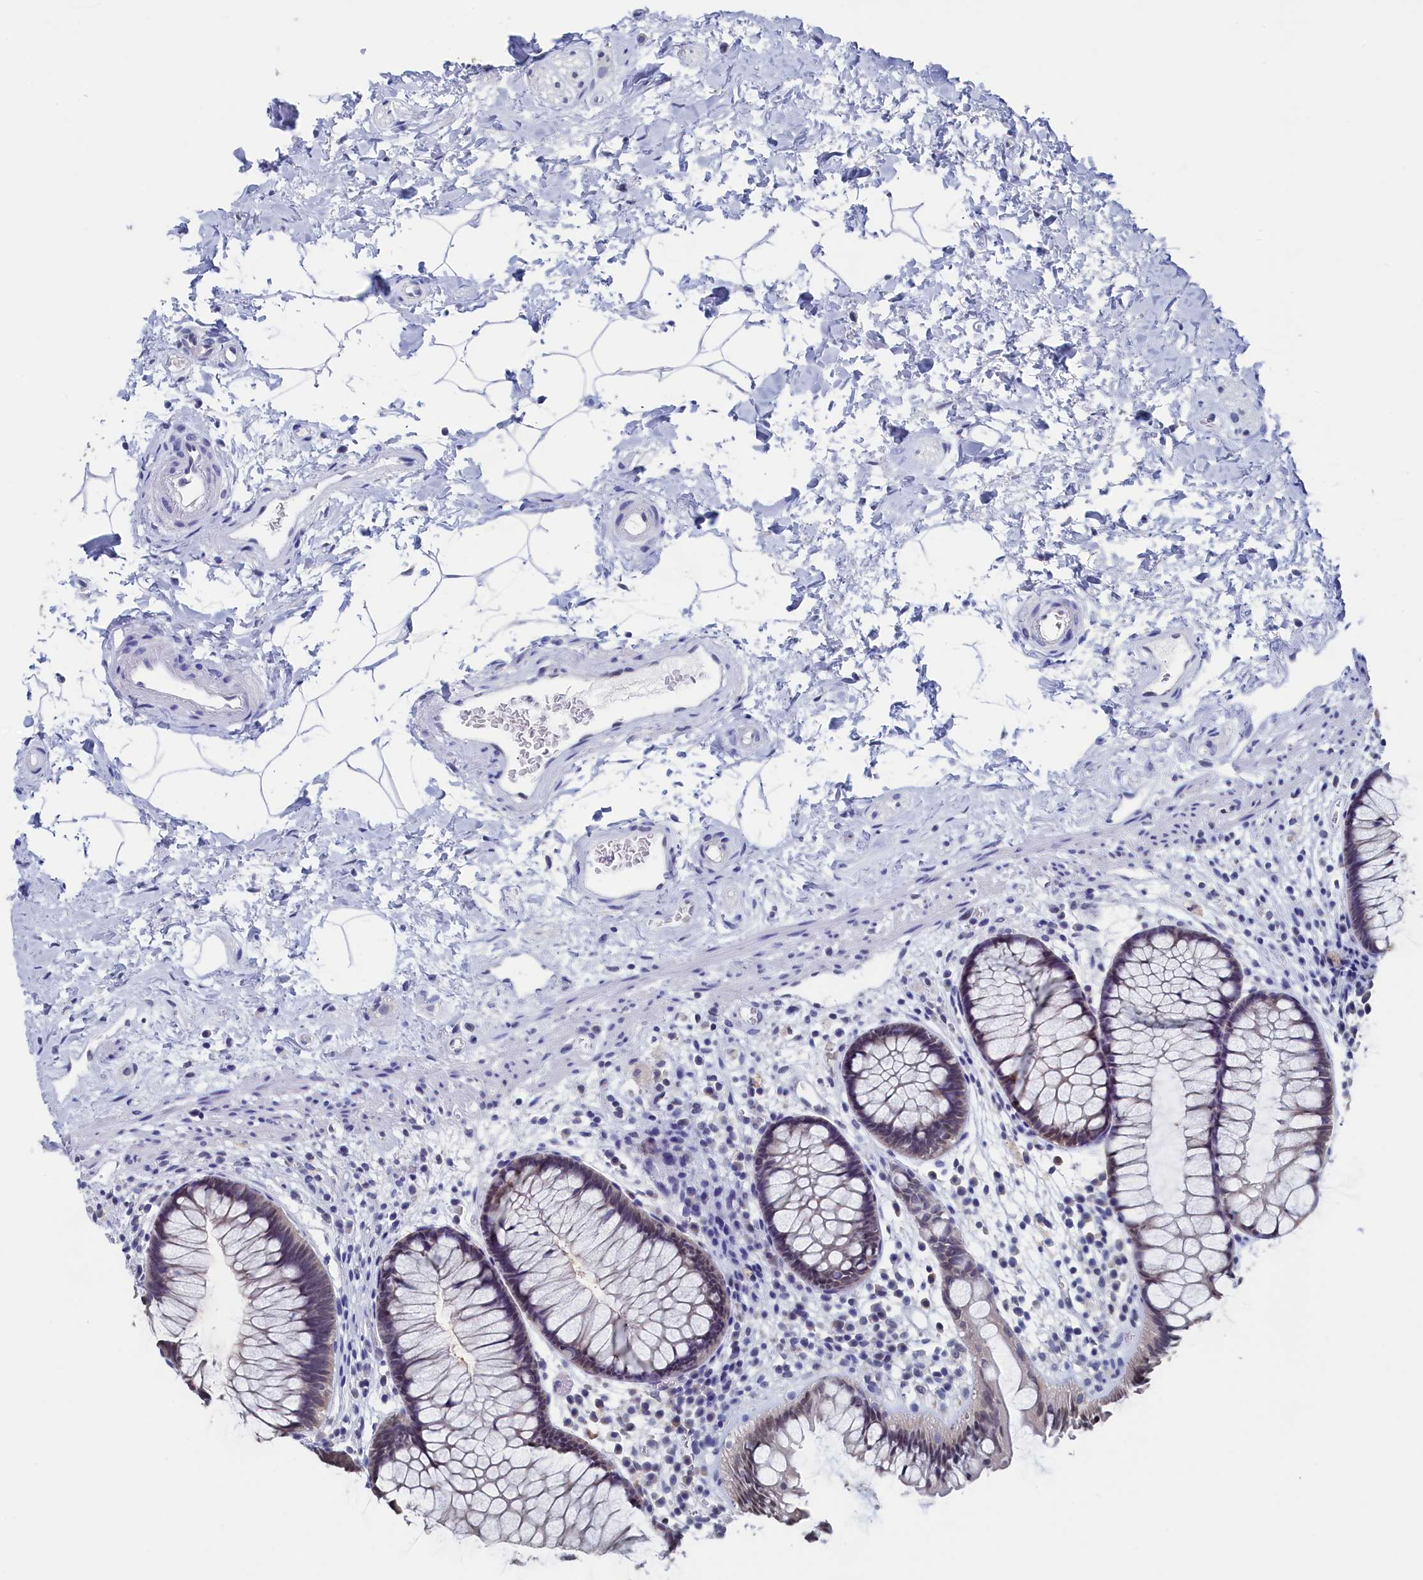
{"staining": {"intensity": "weak", "quantity": "<25%", "location": "nuclear"}, "tissue": "rectum", "cell_type": "Glandular cells", "image_type": "normal", "snomed": [{"axis": "morphology", "description": "Normal tissue, NOS"}, {"axis": "topography", "description": "Rectum"}], "caption": "High power microscopy image of an IHC photomicrograph of benign rectum, revealing no significant staining in glandular cells. (Stains: DAB (3,3'-diaminobenzidine) immunohistochemistry (IHC) with hematoxylin counter stain, Microscopy: brightfield microscopy at high magnification).", "gene": "C11orf54", "patient": {"sex": "male", "age": 51}}